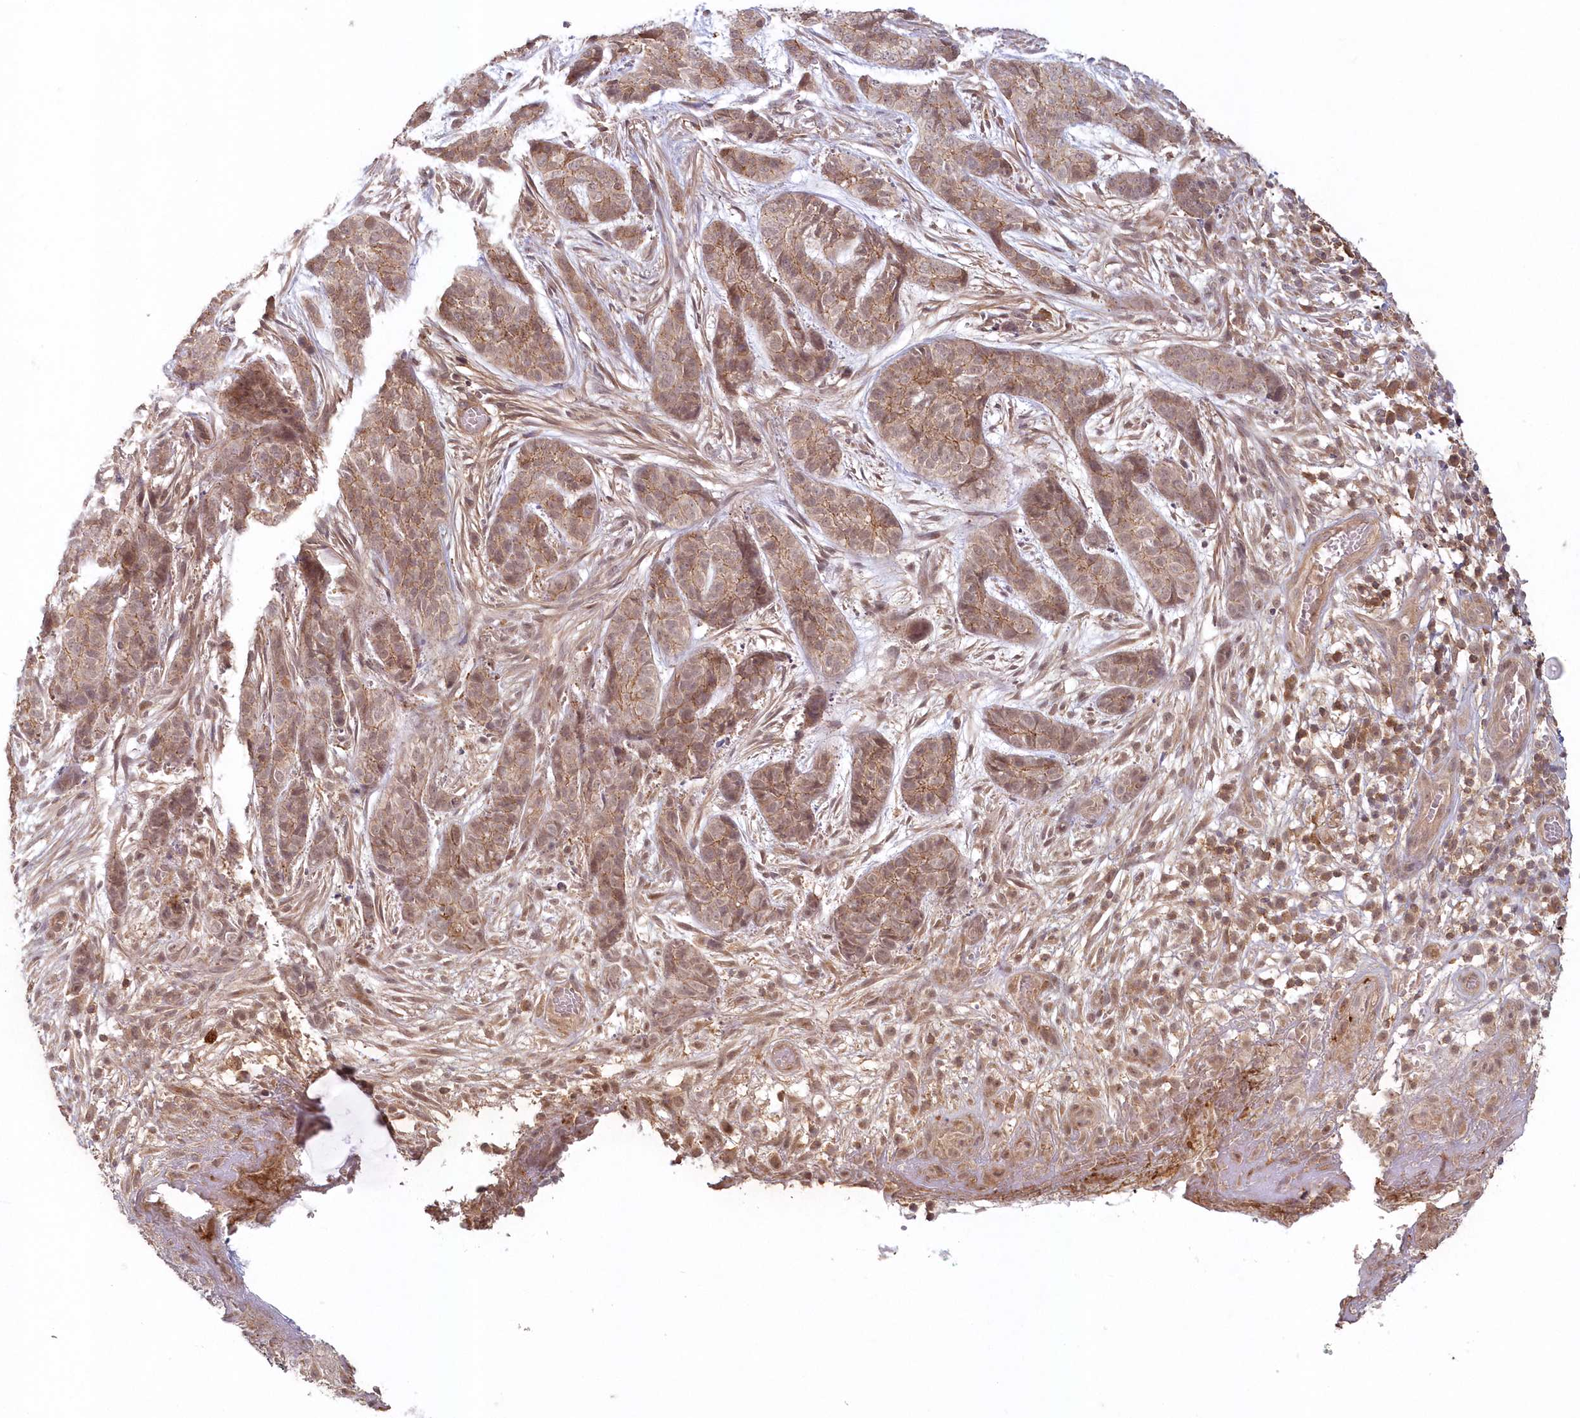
{"staining": {"intensity": "moderate", "quantity": ">75%", "location": "cytoplasmic/membranous,nuclear"}, "tissue": "skin cancer", "cell_type": "Tumor cells", "image_type": "cancer", "snomed": [{"axis": "morphology", "description": "Basal cell carcinoma"}, {"axis": "topography", "description": "Skin"}], "caption": "Brown immunohistochemical staining in human skin basal cell carcinoma demonstrates moderate cytoplasmic/membranous and nuclear staining in approximately >75% of tumor cells. The staining was performed using DAB (3,3'-diaminobenzidine), with brown indicating positive protein expression. Nuclei are stained blue with hematoxylin.", "gene": "TOGARAM2", "patient": {"sex": "female", "age": 64}}